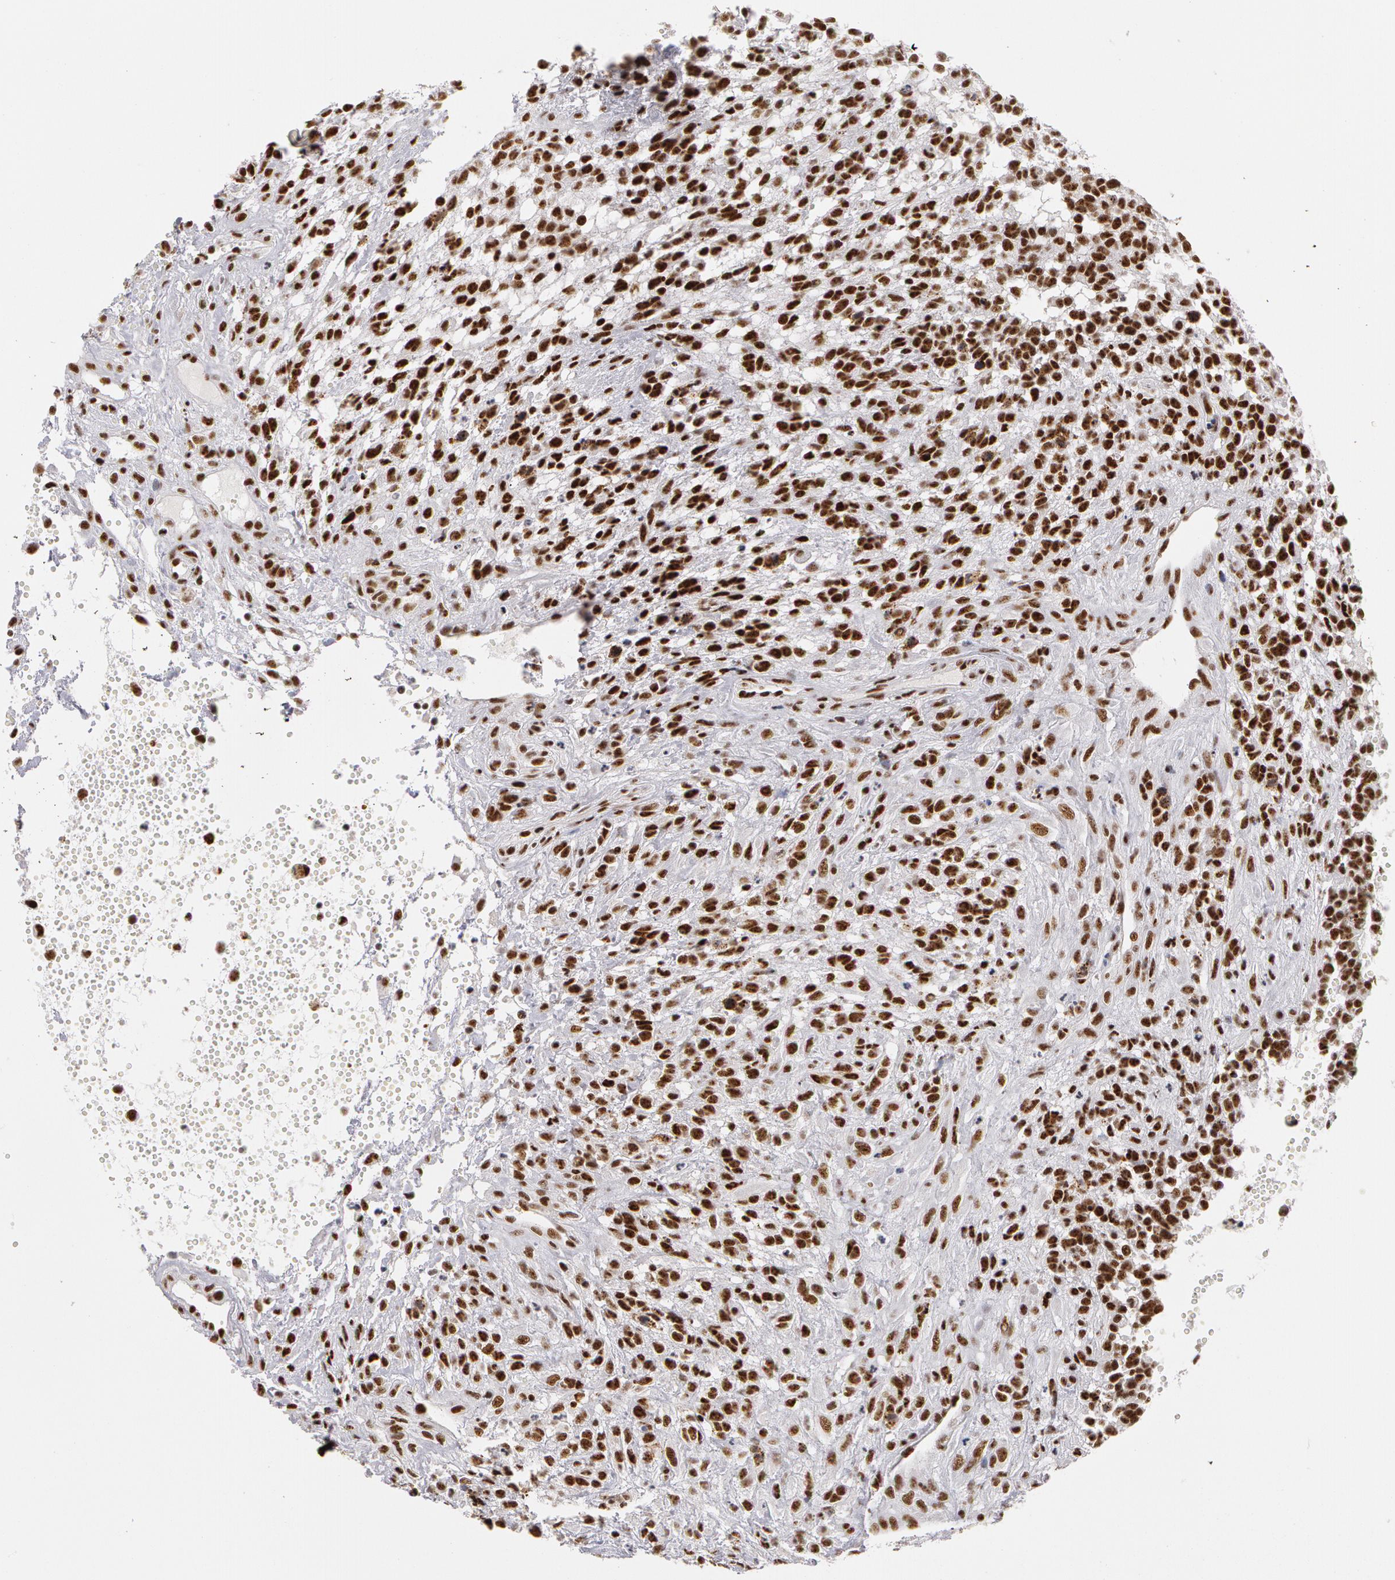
{"staining": {"intensity": "moderate", "quantity": ">75%", "location": "nuclear"}, "tissue": "glioma", "cell_type": "Tumor cells", "image_type": "cancer", "snomed": [{"axis": "morphology", "description": "Glioma, malignant, High grade"}, {"axis": "topography", "description": "Brain"}], "caption": "Immunohistochemistry histopathology image of neoplastic tissue: human glioma stained using IHC shows medium levels of moderate protein expression localized specifically in the nuclear of tumor cells, appearing as a nuclear brown color.", "gene": "PNN", "patient": {"sex": "male", "age": 66}}